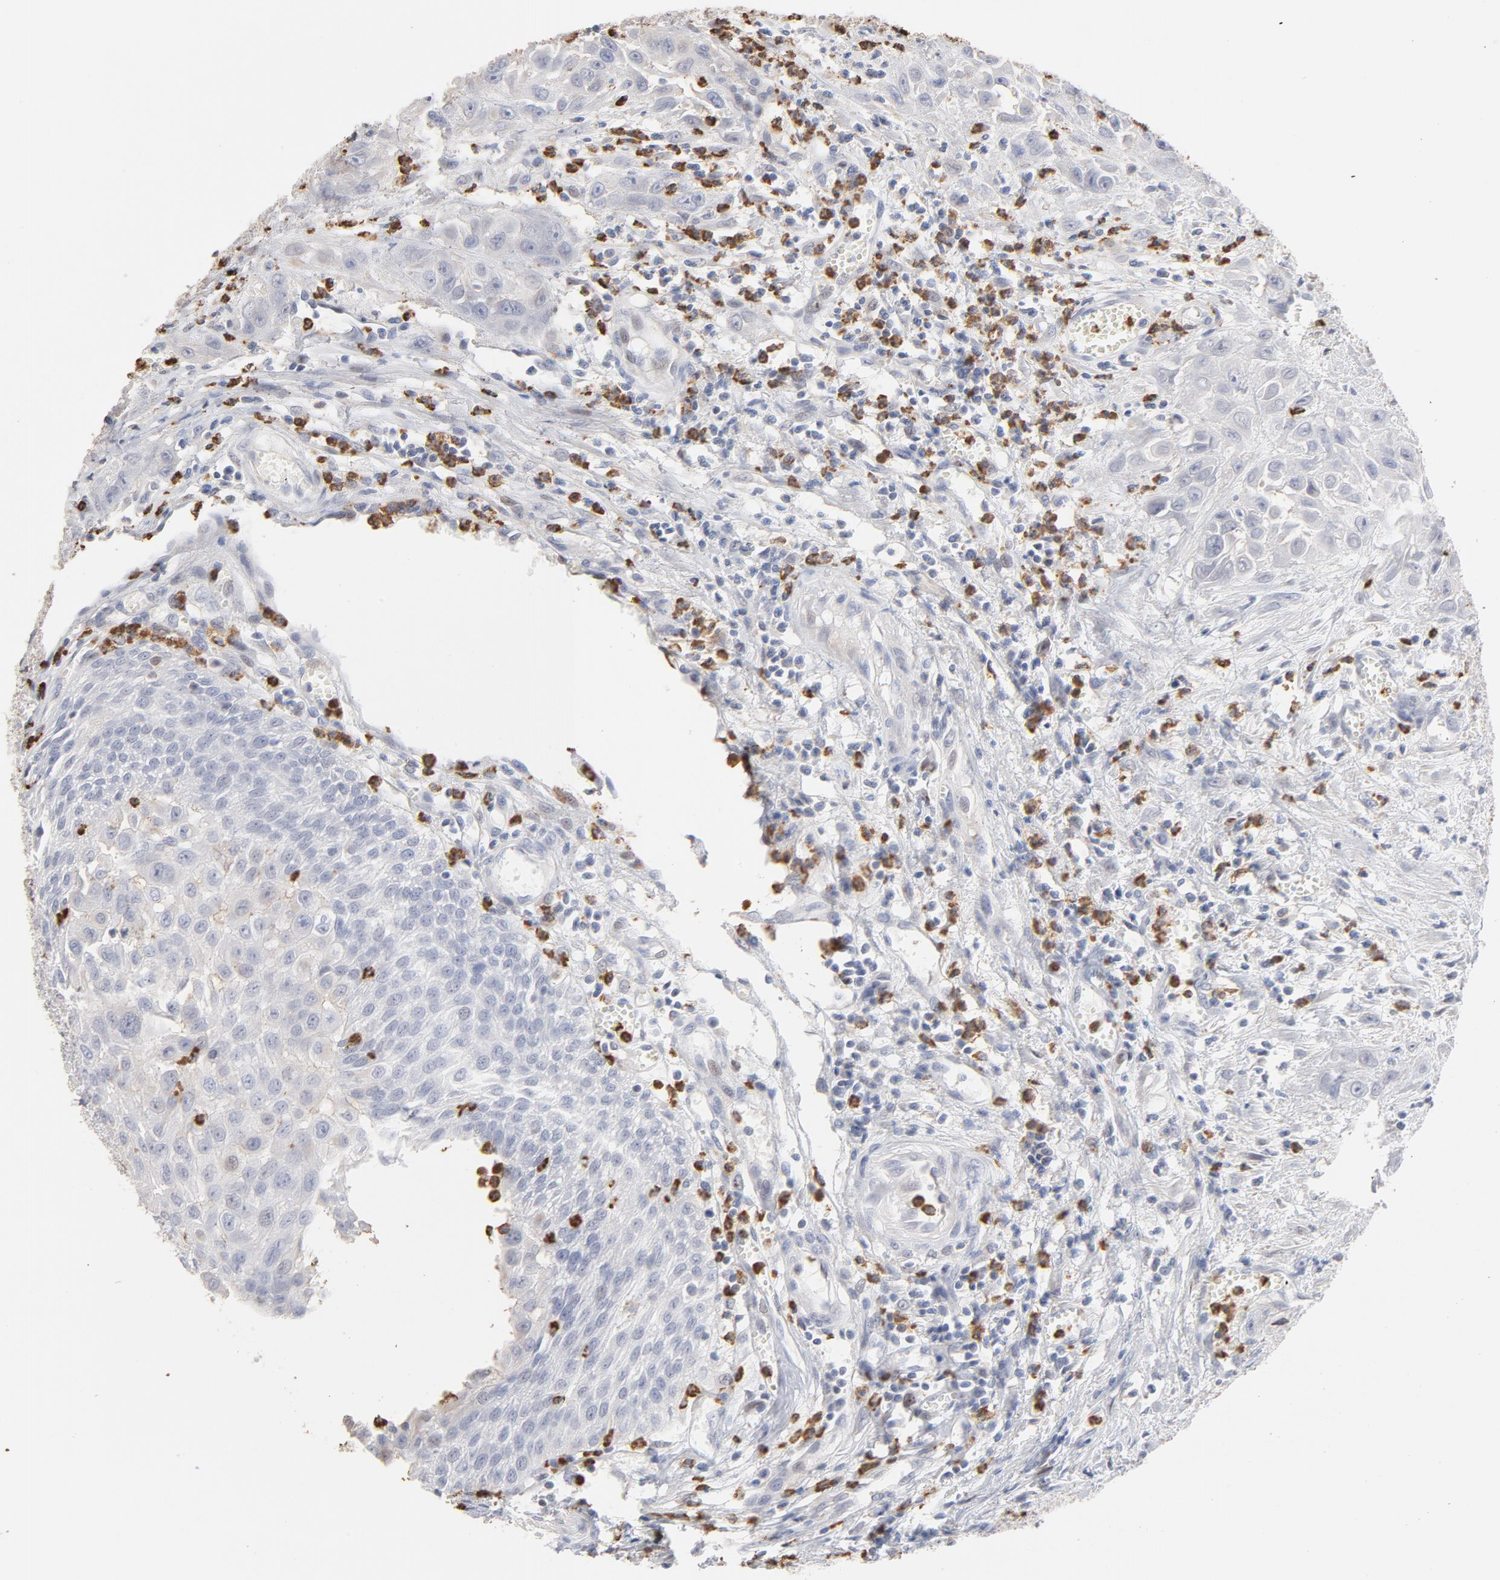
{"staining": {"intensity": "weak", "quantity": "25%-75%", "location": "cytoplasmic/membranous"}, "tissue": "urothelial cancer", "cell_type": "Tumor cells", "image_type": "cancer", "snomed": [{"axis": "morphology", "description": "Urothelial carcinoma, High grade"}, {"axis": "topography", "description": "Urinary bladder"}], "caption": "Immunohistochemistry (IHC) histopathology image of urothelial cancer stained for a protein (brown), which demonstrates low levels of weak cytoplasmic/membranous positivity in approximately 25%-75% of tumor cells.", "gene": "PNMA1", "patient": {"sex": "male", "age": 57}}